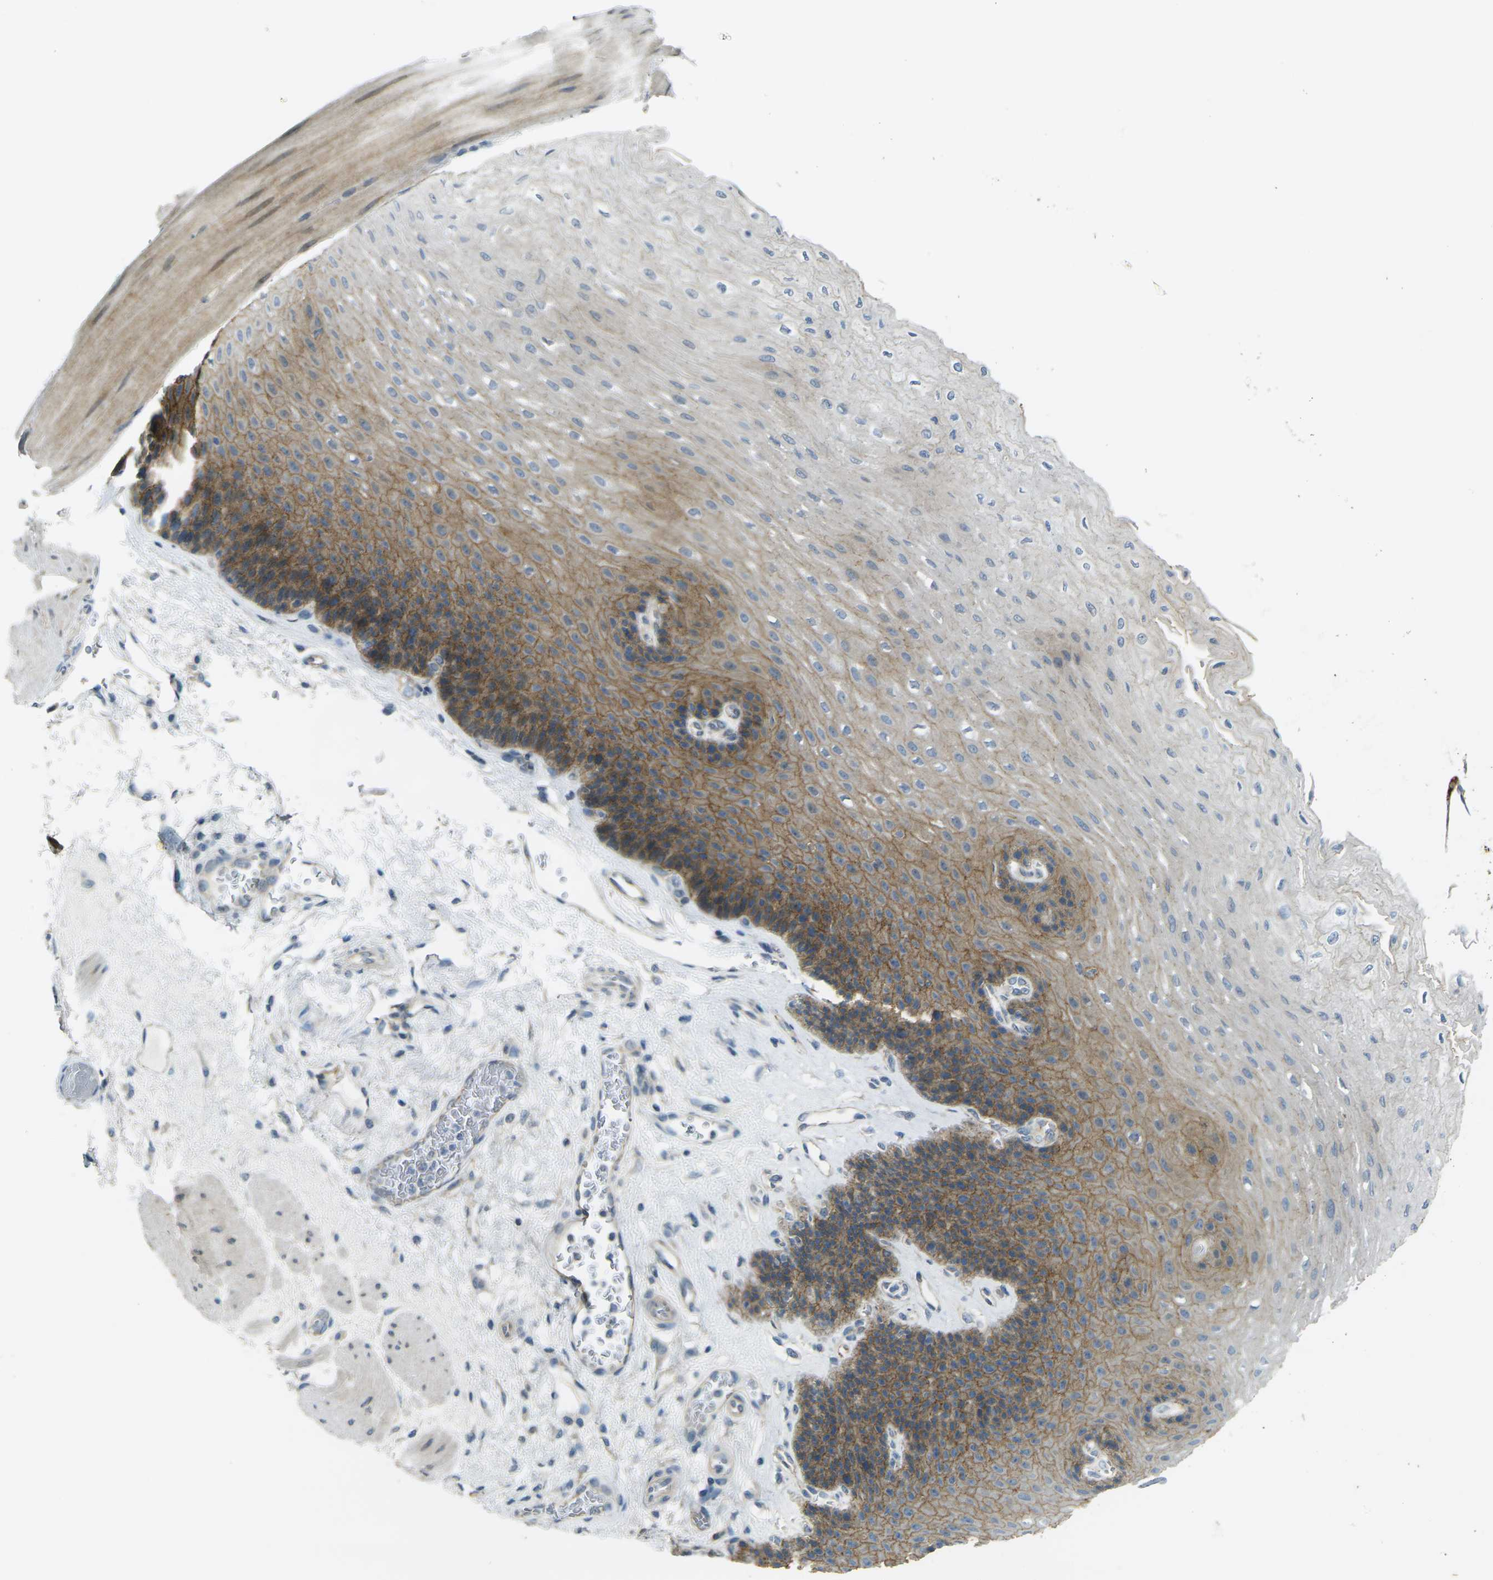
{"staining": {"intensity": "moderate", "quantity": "<25%", "location": "cytoplasmic/membranous"}, "tissue": "esophagus", "cell_type": "Squamous epithelial cells", "image_type": "normal", "snomed": [{"axis": "morphology", "description": "Normal tissue, NOS"}, {"axis": "topography", "description": "Esophagus"}], "caption": "Protein expression analysis of normal esophagus demonstrates moderate cytoplasmic/membranous positivity in approximately <25% of squamous epithelial cells. (DAB (3,3'-diaminobenzidine) IHC, brown staining for protein, blue staining for nuclei).", "gene": "RHBDD1", "patient": {"sex": "female", "age": 72}}